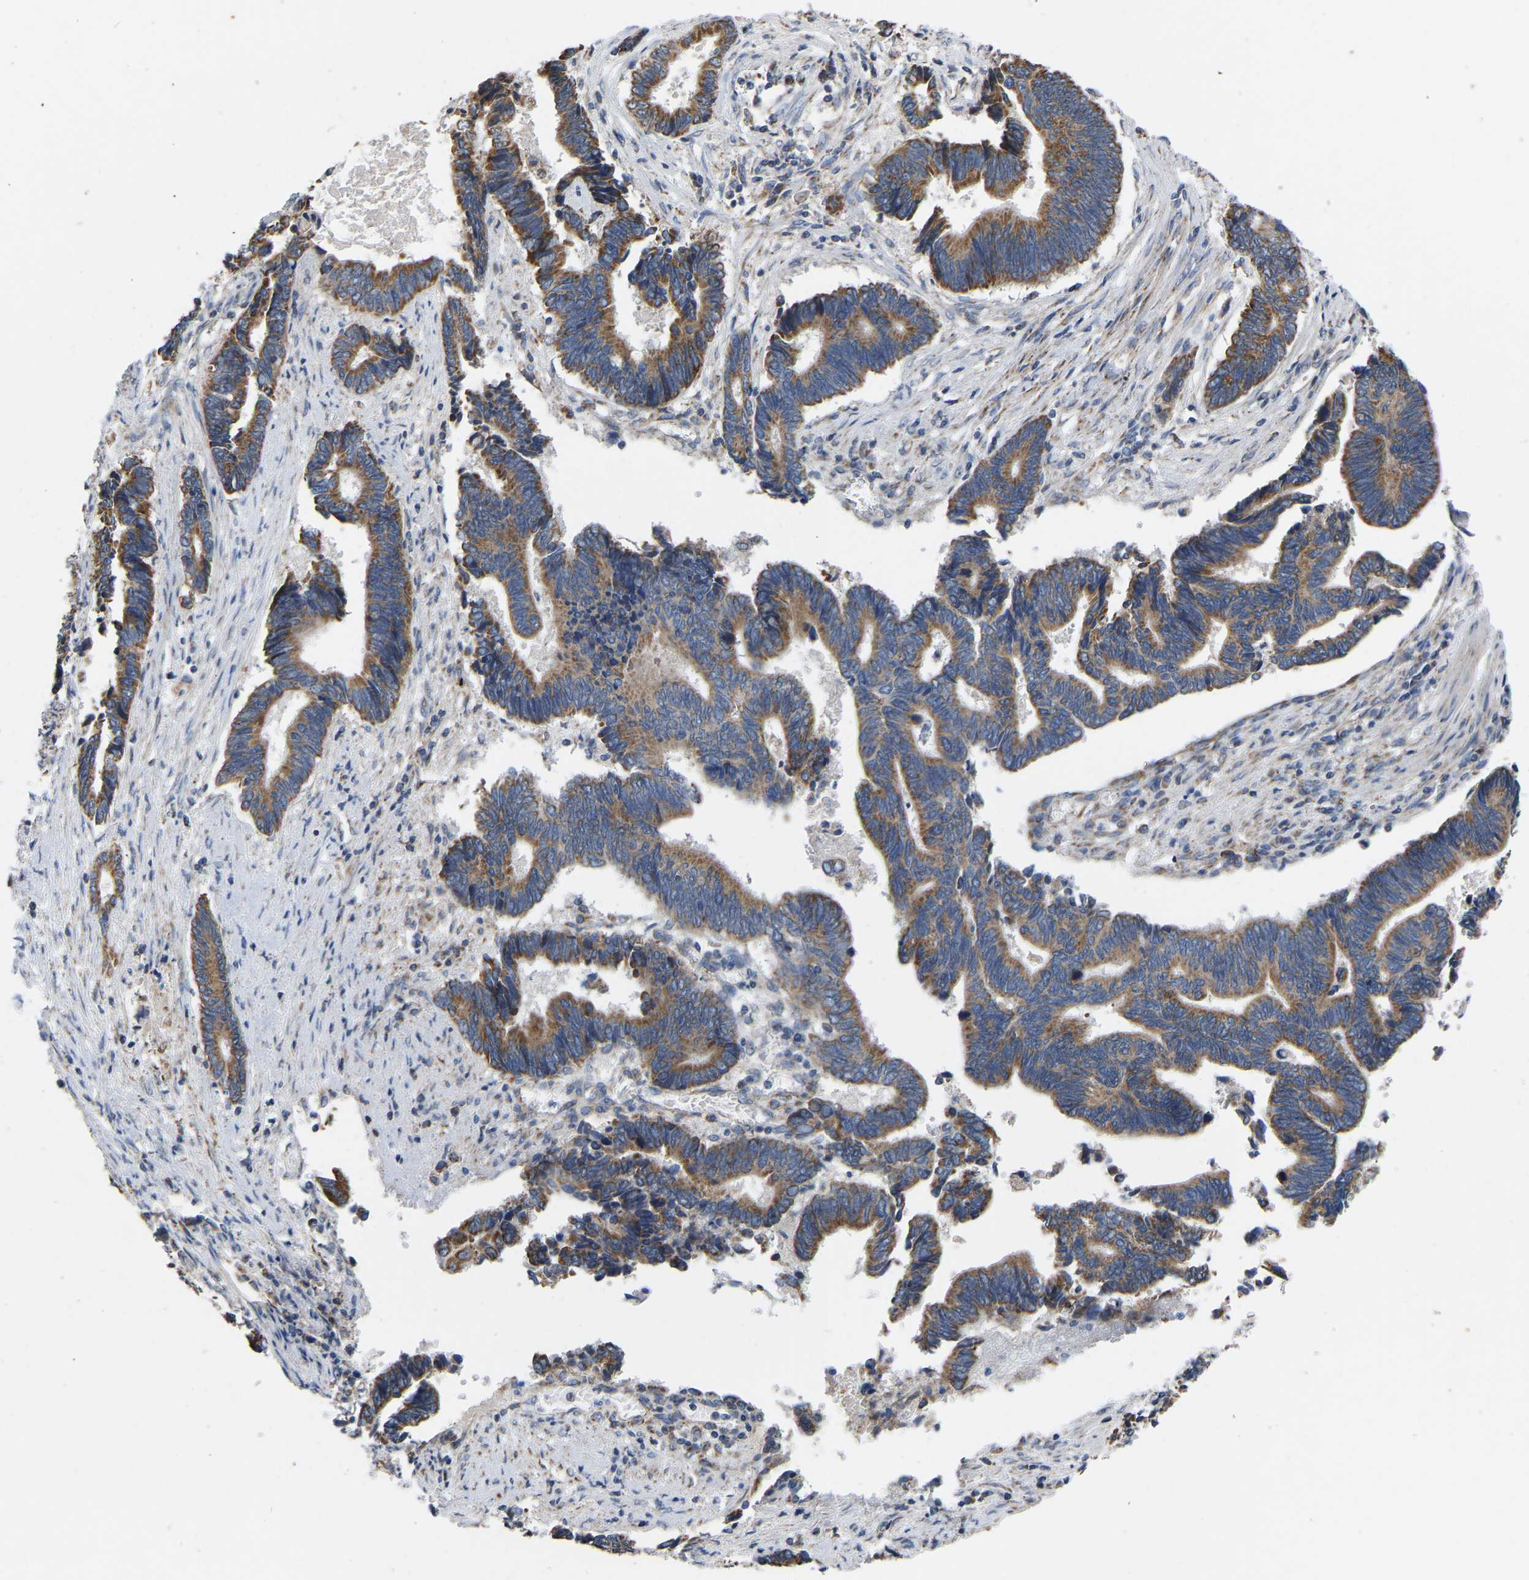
{"staining": {"intensity": "moderate", "quantity": ">75%", "location": "cytoplasmic/membranous"}, "tissue": "pancreatic cancer", "cell_type": "Tumor cells", "image_type": "cancer", "snomed": [{"axis": "morphology", "description": "Adenocarcinoma, NOS"}, {"axis": "topography", "description": "Pancreas"}], "caption": "A histopathology image of human pancreatic cancer (adenocarcinoma) stained for a protein displays moderate cytoplasmic/membranous brown staining in tumor cells.", "gene": "BCL10", "patient": {"sex": "female", "age": 70}}